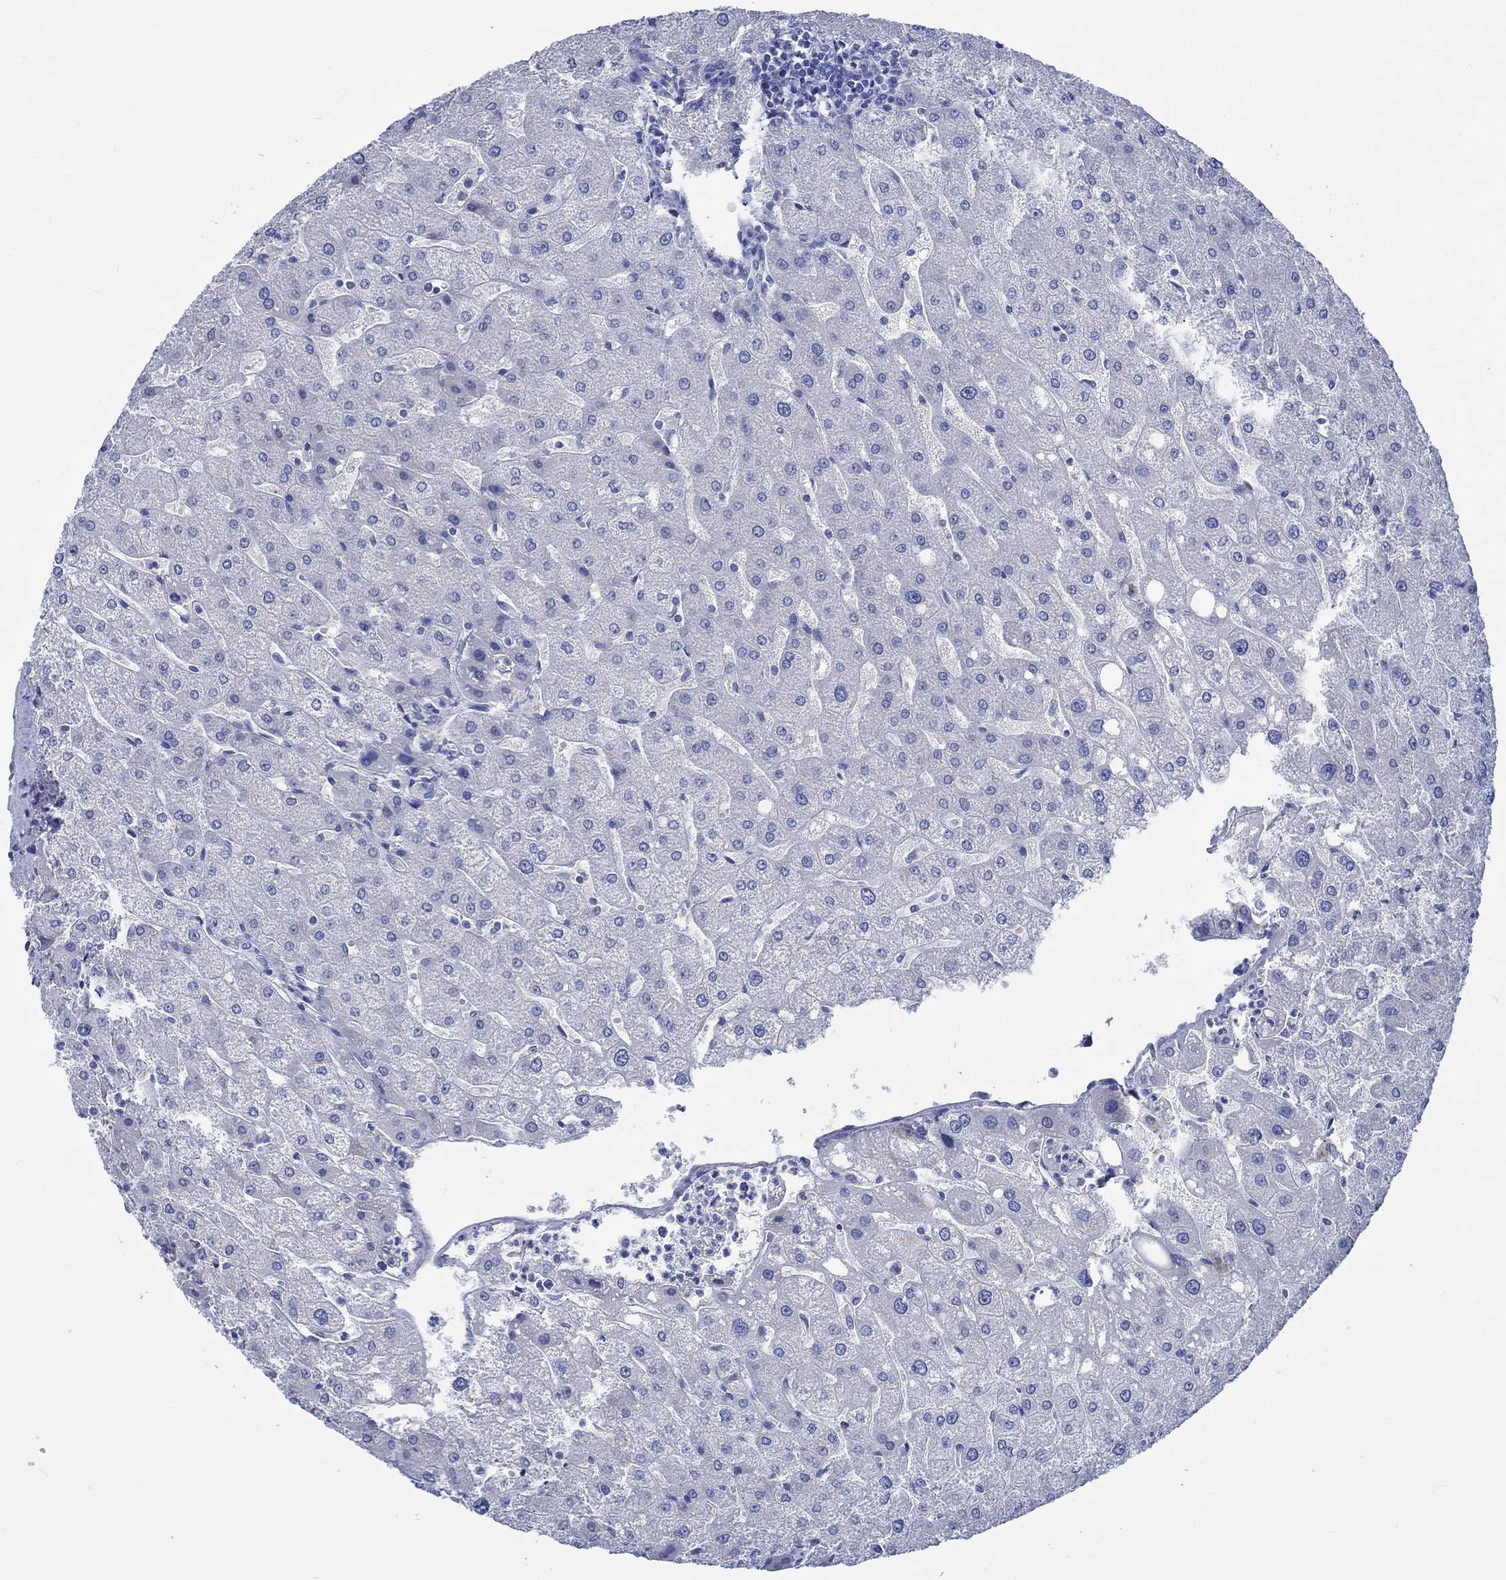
{"staining": {"intensity": "negative", "quantity": "none", "location": "none"}, "tissue": "liver", "cell_type": "Cholangiocytes", "image_type": "normal", "snomed": [{"axis": "morphology", "description": "Normal tissue, NOS"}, {"axis": "topography", "description": "Liver"}], "caption": "This image is of normal liver stained with IHC to label a protein in brown with the nuclei are counter-stained blue. There is no positivity in cholangiocytes.", "gene": "PTPRN2", "patient": {"sex": "male", "age": 67}}